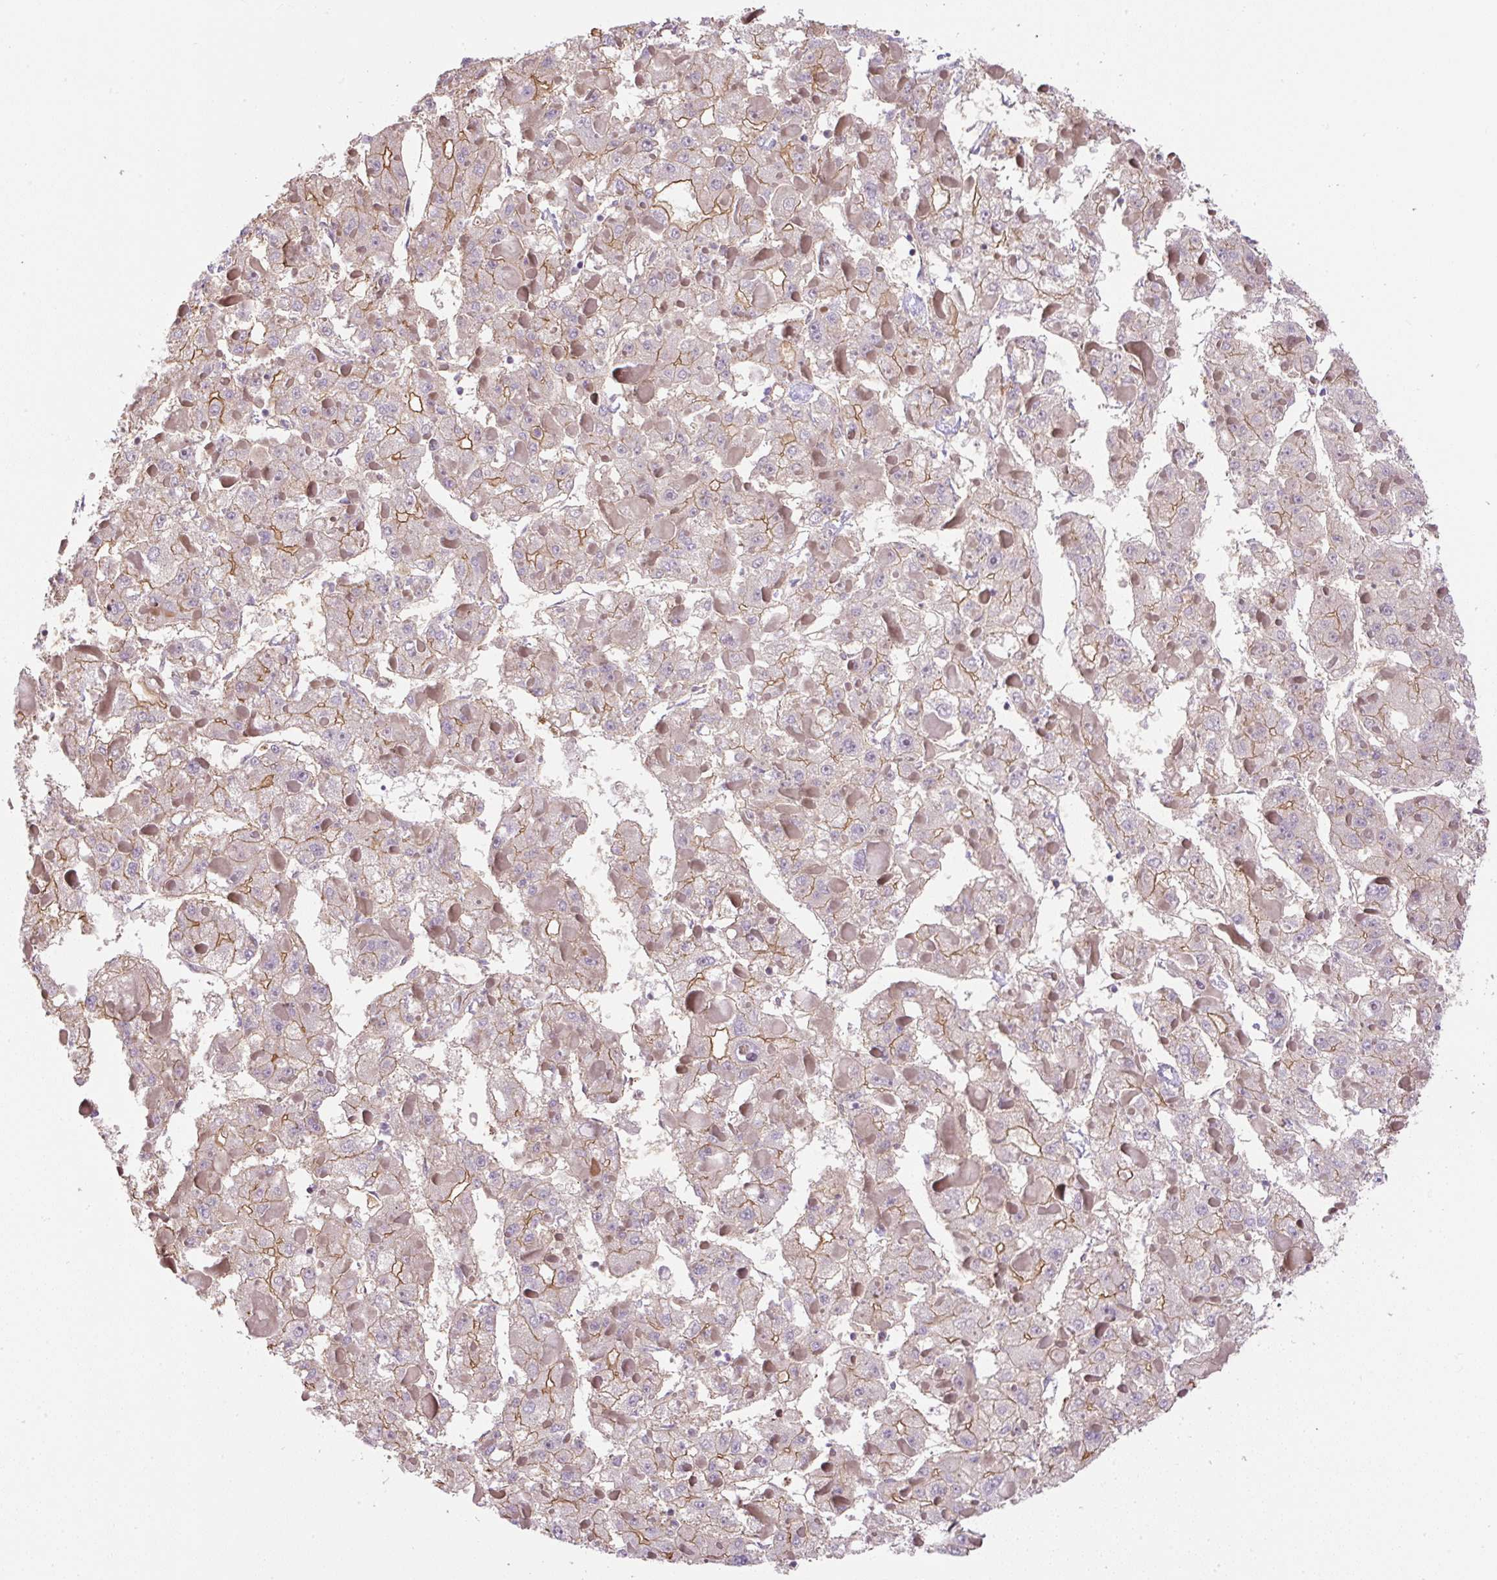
{"staining": {"intensity": "moderate", "quantity": "25%-75%", "location": "cytoplasmic/membranous"}, "tissue": "liver cancer", "cell_type": "Tumor cells", "image_type": "cancer", "snomed": [{"axis": "morphology", "description": "Carcinoma, Hepatocellular, NOS"}, {"axis": "topography", "description": "Liver"}], "caption": "DAB immunohistochemical staining of human liver cancer (hepatocellular carcinoma) displays moderate cytoplasmic/membranous protein positivity in about 25%-75% of tumor cells.", "gene": "B3GALT5", "patient": {"sex": "female", "age": 73}}